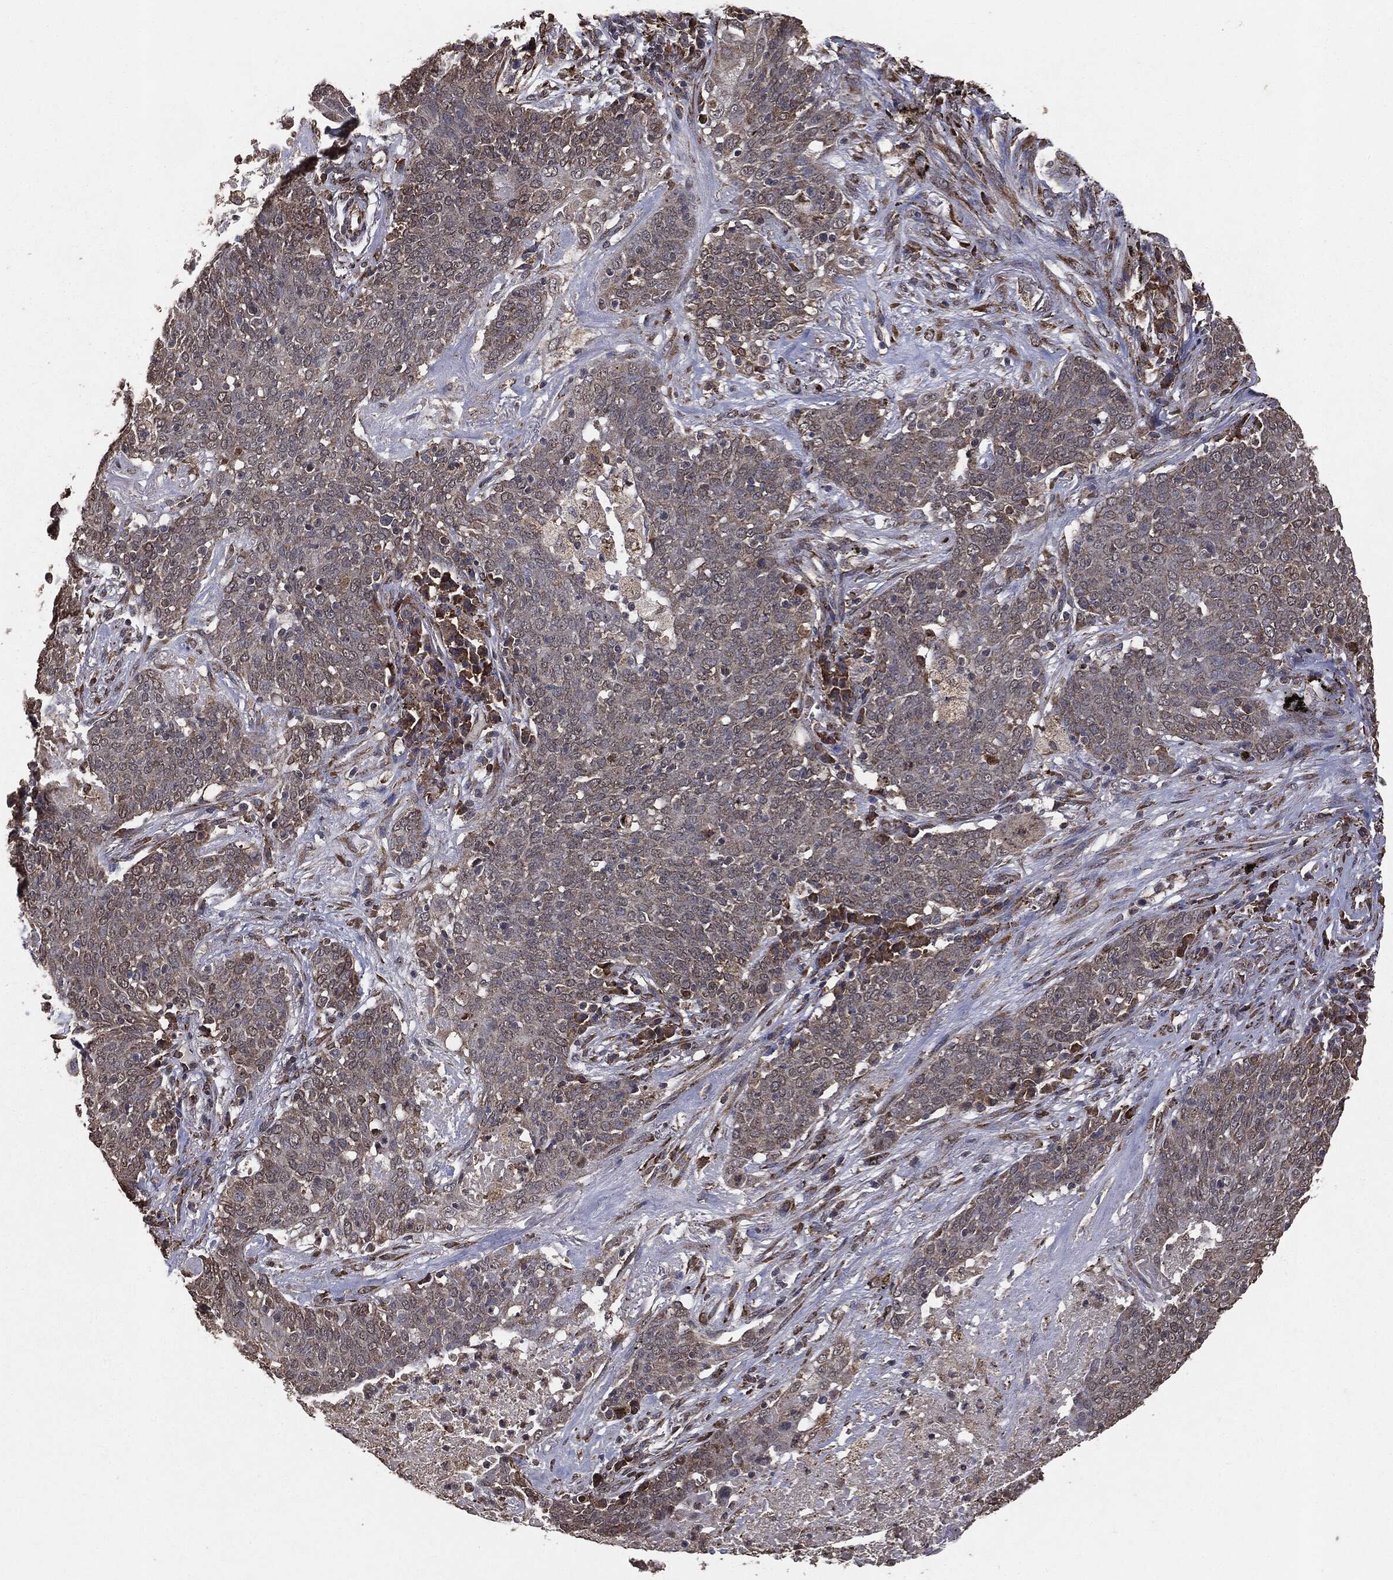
{"staining": {"intensity": "weak", "quantity": ">75%", "location": "cytoplasmic/membranous"}, "tissue": "lung cancer", "cell_type": "Tumor cells", "image_type": "cancer", "snomed": [{"axis": "morphology", "description": "Squamous cell carcinoma, NOS"}, {"axis": "topography", "description": "Lung"}], "caption": "Immunohistochemistry (DAB) staining of lung cancer (squamous cell carcinoma) exhibits weak cytoplasmic/membranous protein positivity in approximately >75% of tumor cells.", "gene": "MTOR", "patient": {"sex": "male", "age": 82}}